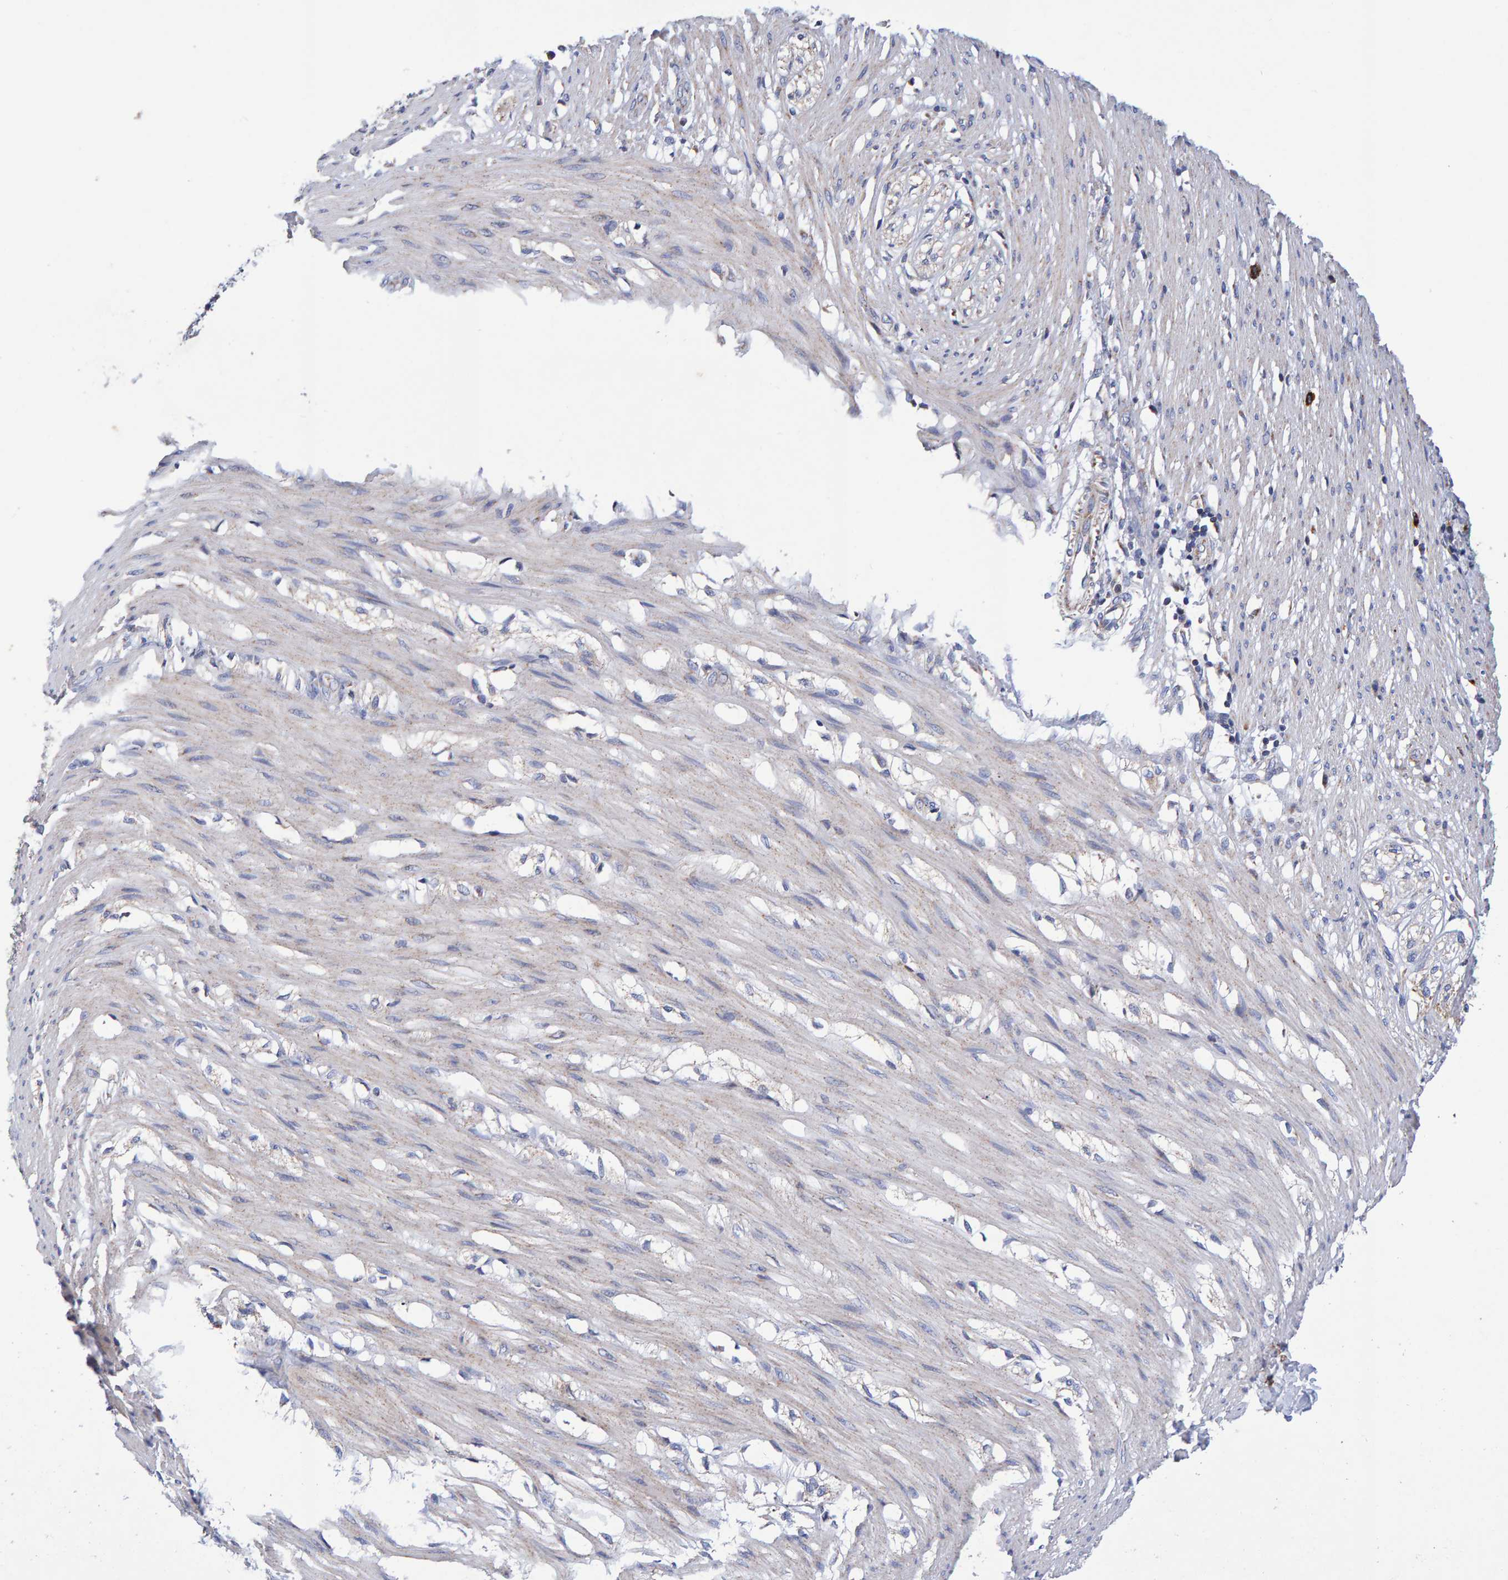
{"staining": {"intensity": "negative", "quantity": "none", "location": "none"}, "tissue": "smooth muscle", "cell_type": "Smooth muscle cells", "image_type": "normal", "snomed": [{"axis": "morphology", "description": "Normal tissue, NOS"}, {"axis": "morphology", "description": "Adenocarcinoma, NOS"}, {"axis": "topography", "description": "Smooth muscle"}, {"axis": "topography", "description": "Colon"}], "caption": "Immunohistochemical staining of benign smooth muscle shows no significant positivity in smooth muscle cells.", "gene": "EFR3A", "patient": {"sex": "male", "age": 14}}